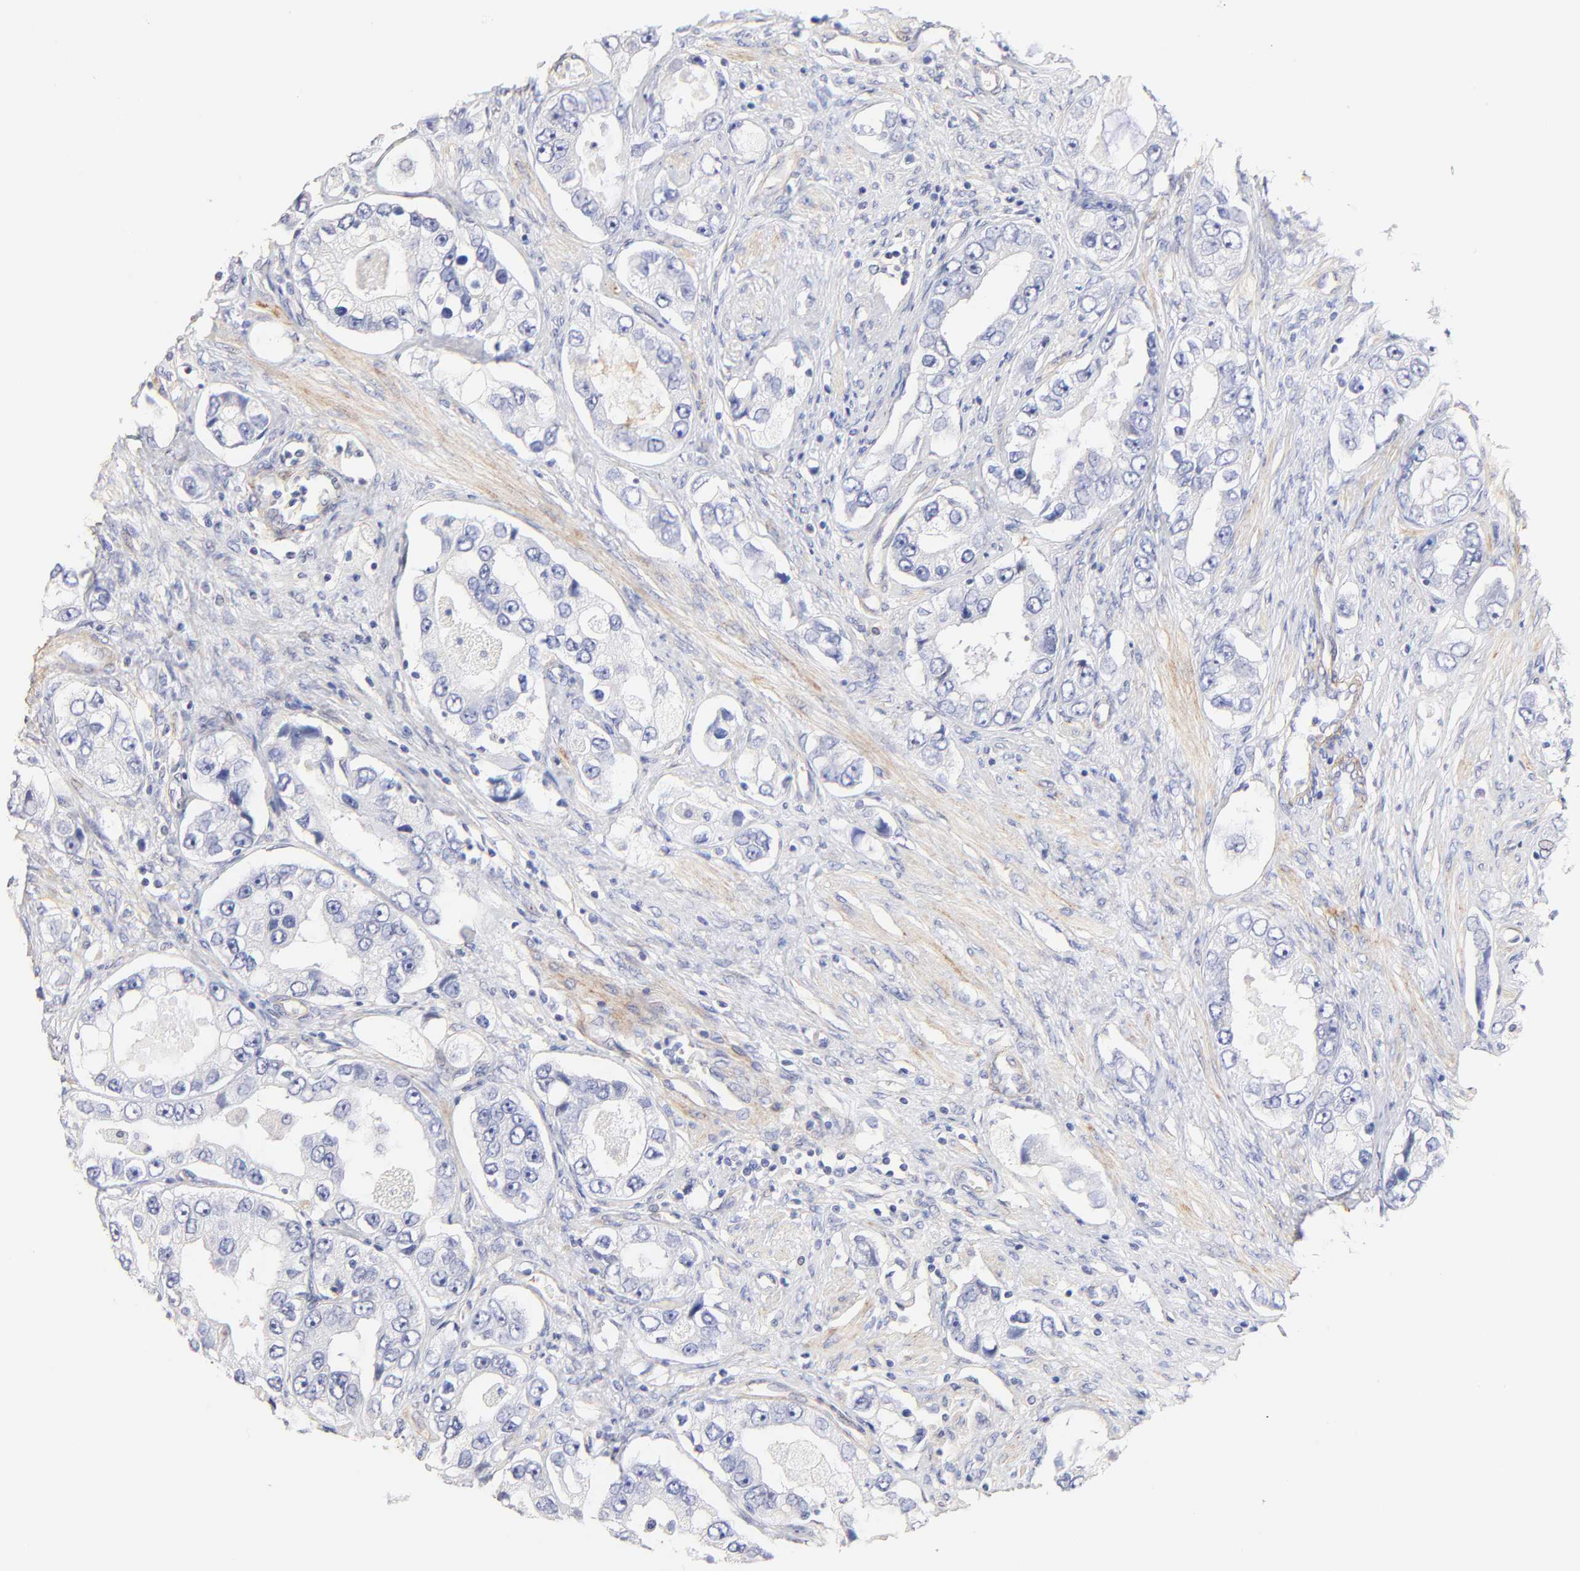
{"staining": {"intensity": "negative", "quantity": "none", "location": "none"}, "tissue": "prostate cancer", "cell_type": "Tumor cells", "image_type": "cancer", "snomed": [{"axis": "morphology", "description": "Adenocarcinoma, High grade"}, {"axis": "topography", "description": "Prostate"}], "caption": "High magnification brightfield microscopy of high-grade adenocarcinoma (prostate) stained with DAB (brown) and counterstained with hematoxylin (blue): tumor cells show no significant staining.", "gene": "ACTRT1", "patient": {"sex": "male", "age": 63}}